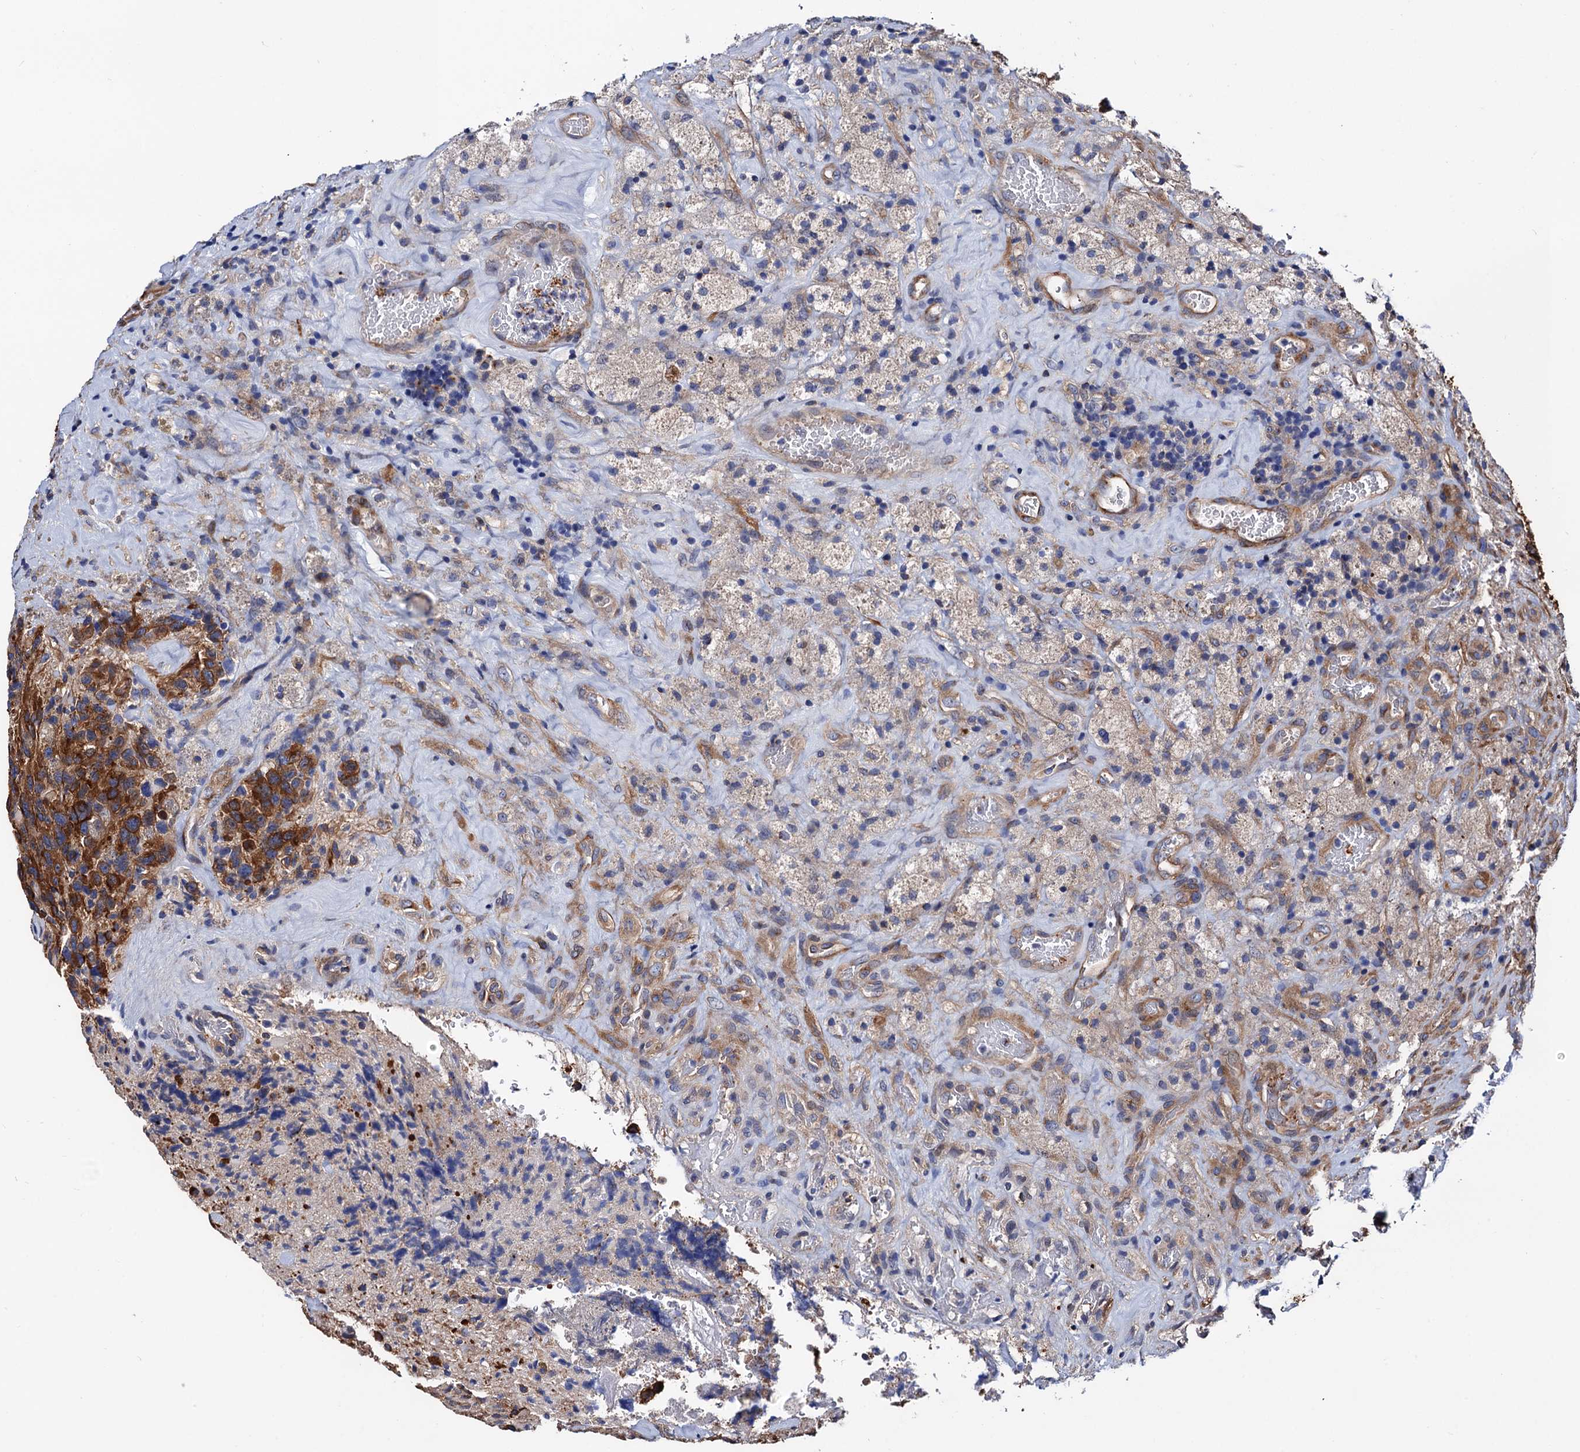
{"staining": {"intensity": "strong", "quantity": ">75%", "location": "cytoplasmic/membranous"}, "tissue": "glioma", "cell_type": "Tumor cells", "image_type": "cancer", "snomed": [{"axis": "morphology", "description": "Glioma, malignant, High grade"}, {"axis": "topography", "description": "Brain"}], "caption": "A brown stain highlights strong cytoplasmic/membranous expression of a protein in glioma tumor cells.", "gene": "ZDHHC18", "patient": {"sex": "male", "age": 69}}